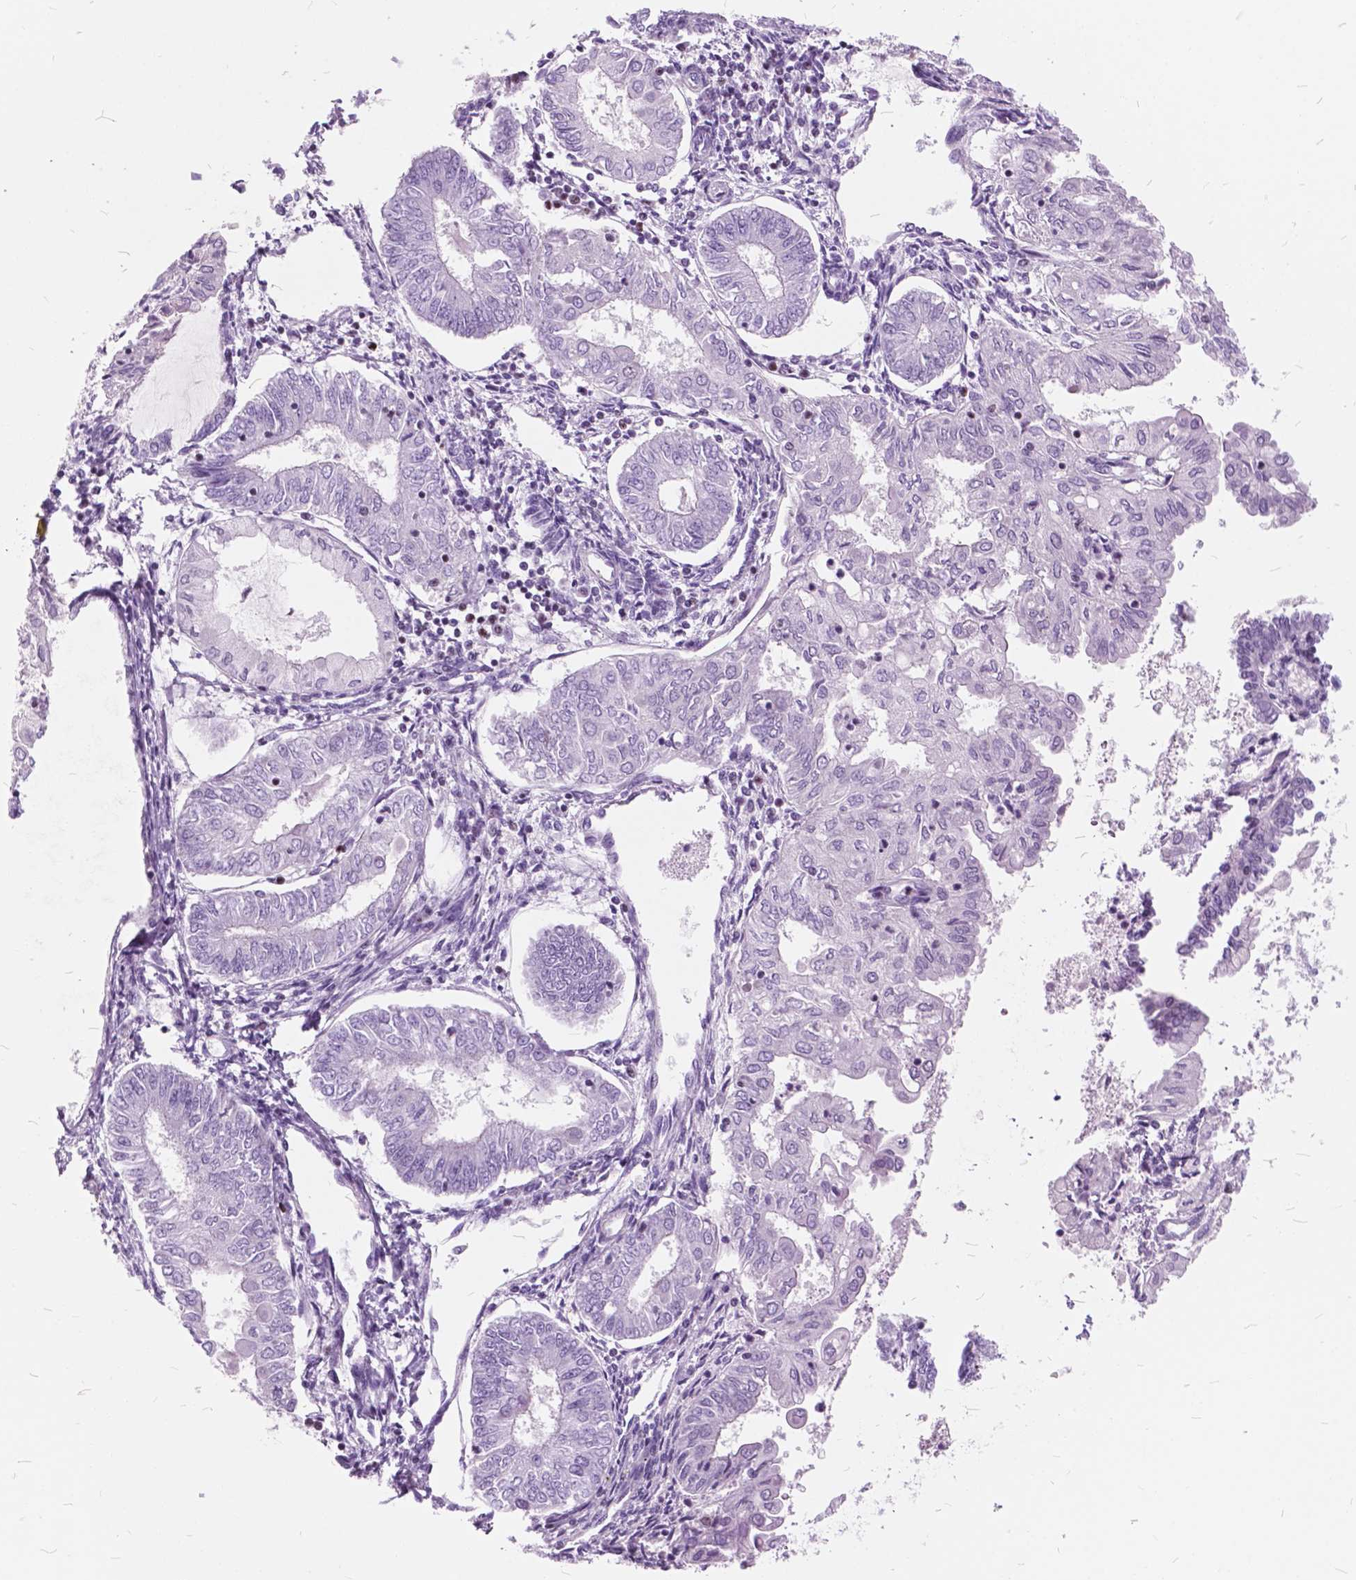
{"staining": {"intensity": "negative", "quantity": "none", "location": "none"}, "tissue": "endometrial cancer", "cell_type": "Tumor cells", "image_type": "cancer", "snomed": [{"axis": "morphology", "description": "Adenocarcinoma, NOS"}, {"axis": "topography", "description": "Endometrium"}], "caption": "Tumor cells are negative for brown protein staining in endometrial cancer.", "gene": "SP140", "patient": {"sex": "female", "age": 68}}